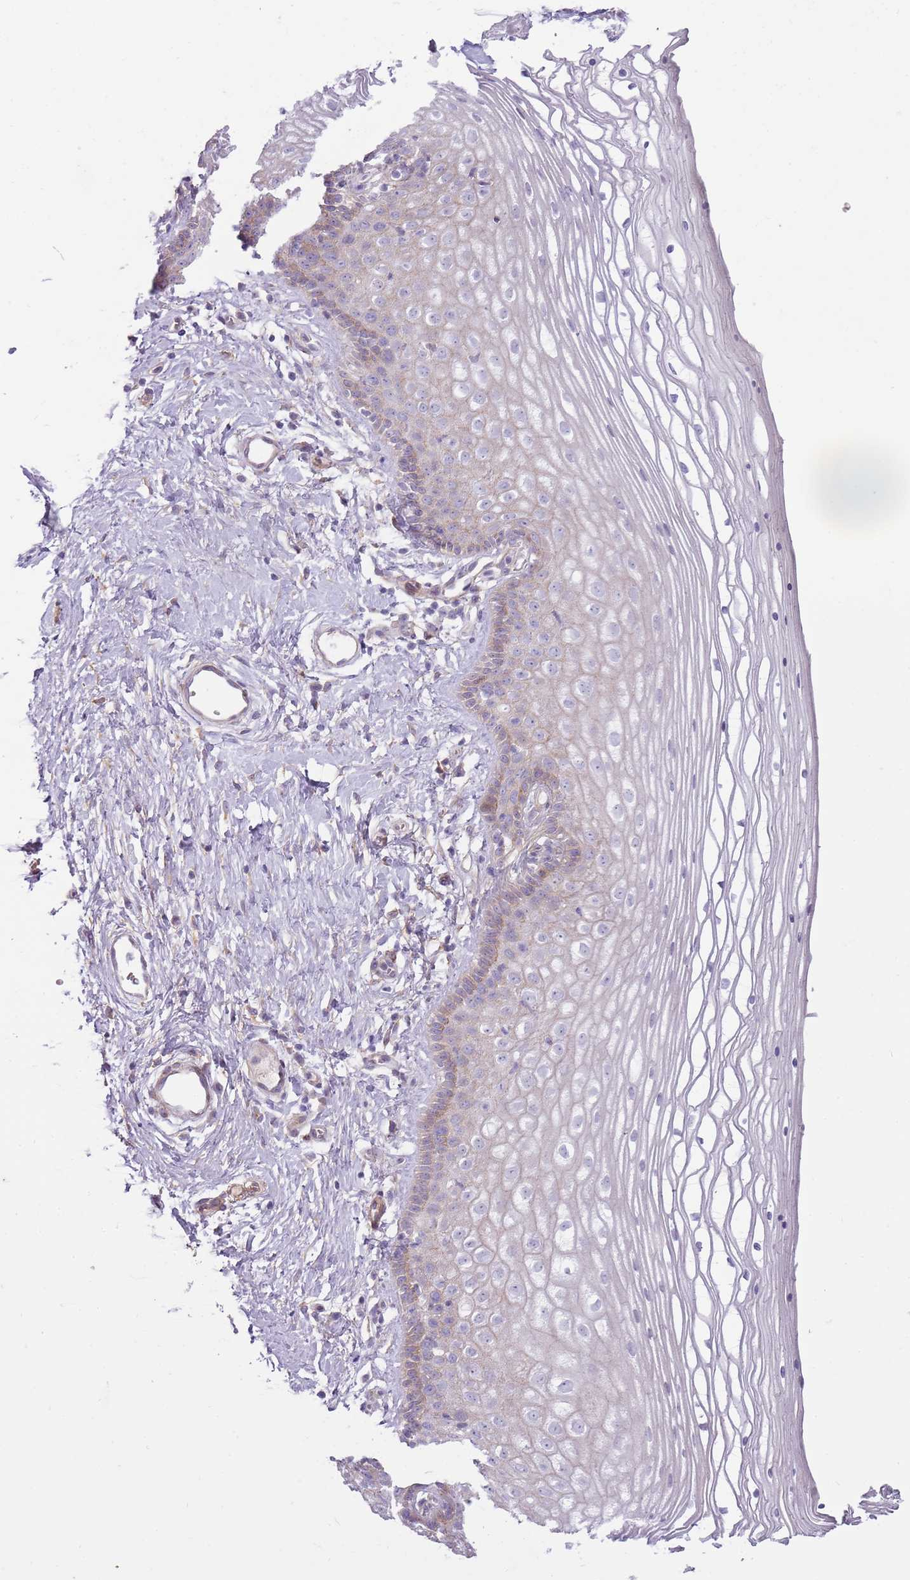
{"staining": {"intensity": "weak", "quantity": "<25%", "location": "cytoplasmic/membranous"}, "tissue": "vagina", "cell_type": "Squamous epithelial cells", "image_type": "normal", "snomed": [{"axis": "morphology", "description": "Normal tissue, NOS"}, {"axis": "topography", "description": "Vagina"}], "caption": "This is an IHC micrograph of normal vagina. There is no expression in squamous epithelial cells.", "gene": "MRO", "patient": {"sex": "female", "age": 46}}